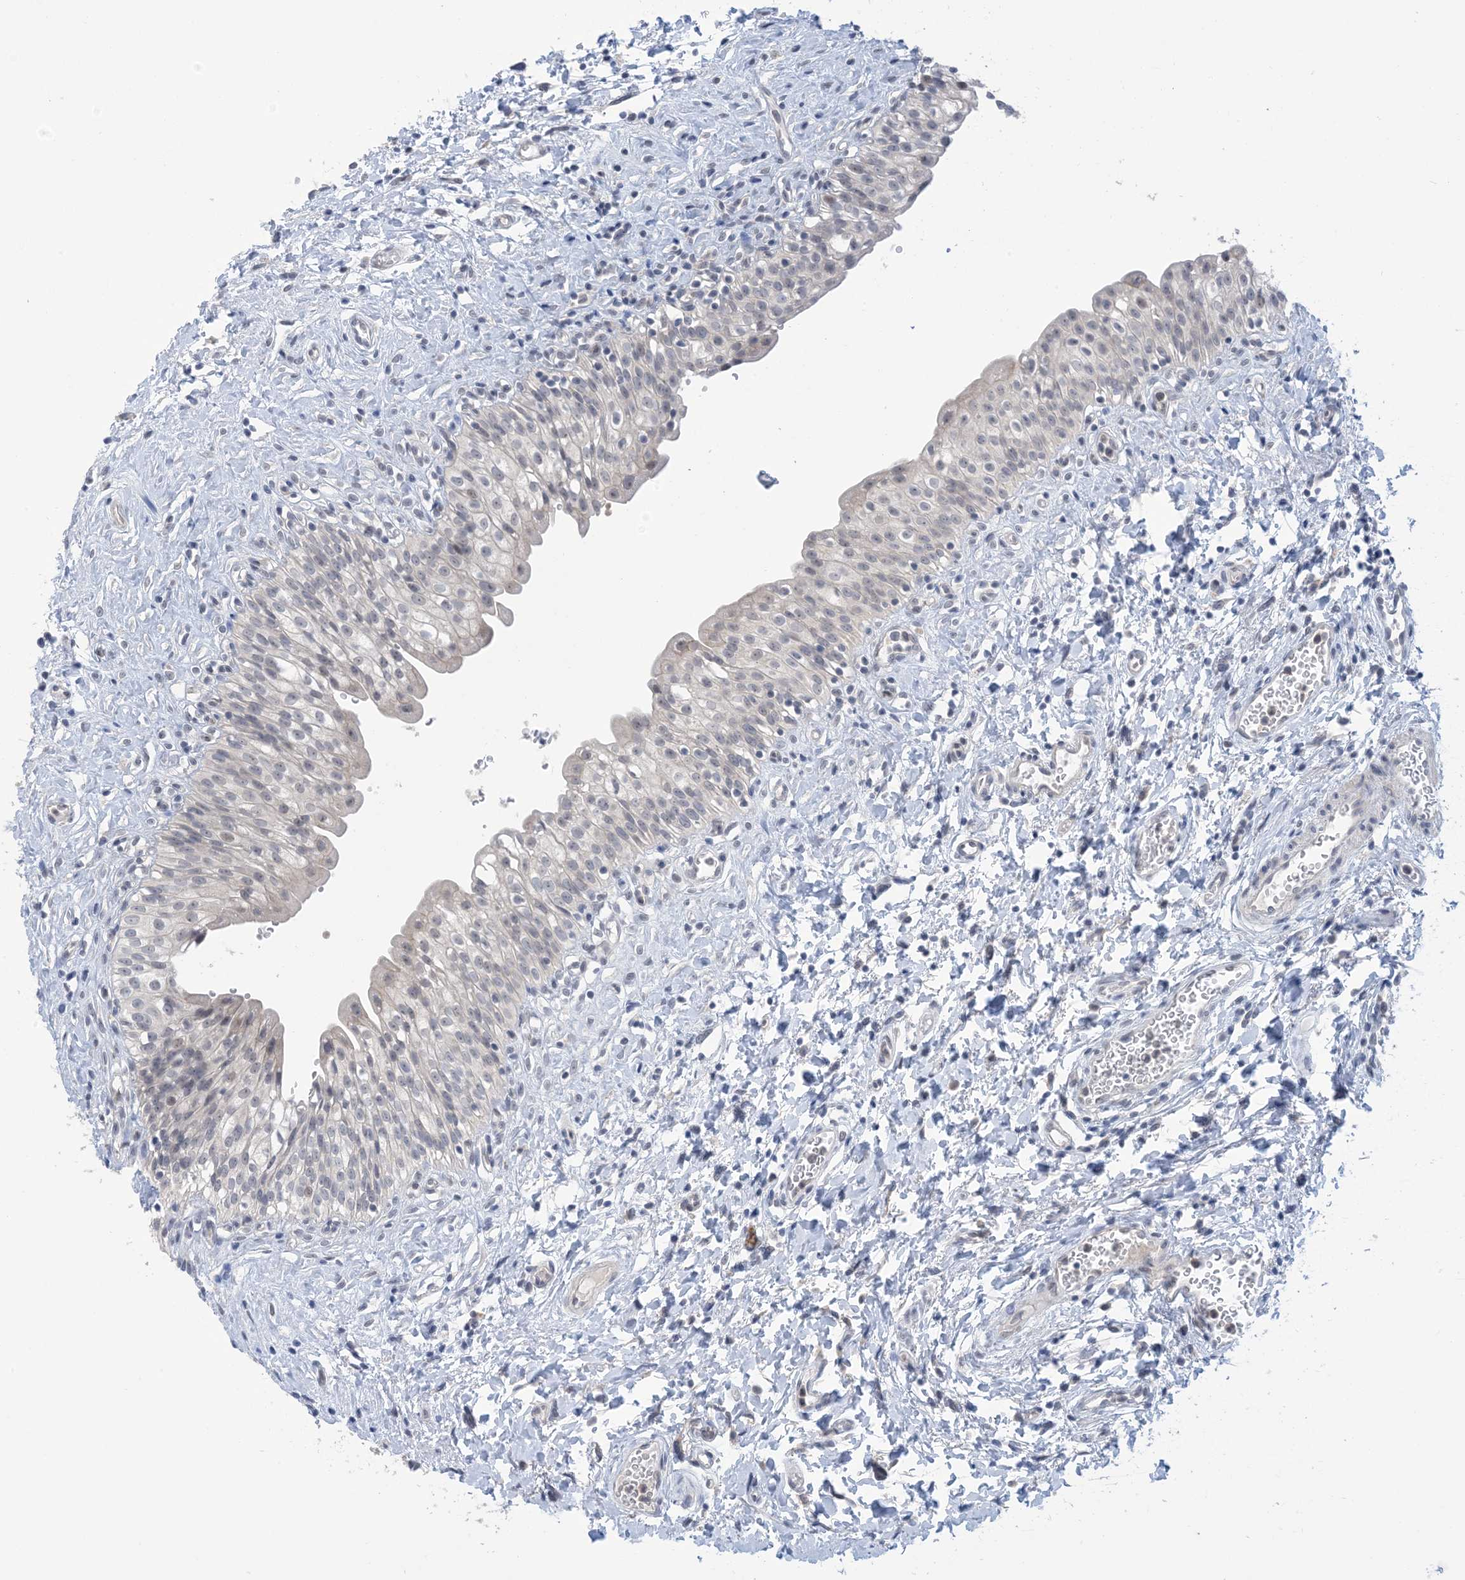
{"staining": {"intensity": "negative", "quantity": "none", "location": "none"}, "tissue": "urinary bladder", "cell_type": "Urothelial cells", "image_type": "normal", "snomed": [{"axis": "morphology", "description": "Normal tissue, NOS"}, {"axis": "topography", "description": "Urinary bladder"}], "caption": "Immunohistochemistry histopathology image of unremarkable urinary bladder: human urinary bladder stained with DAB (3,3'-diaminobenzidine) shows no significant protein expression in urothelial cells.", "gene": "TTYH1", "patient": {"sex": "male", "age": 51}}